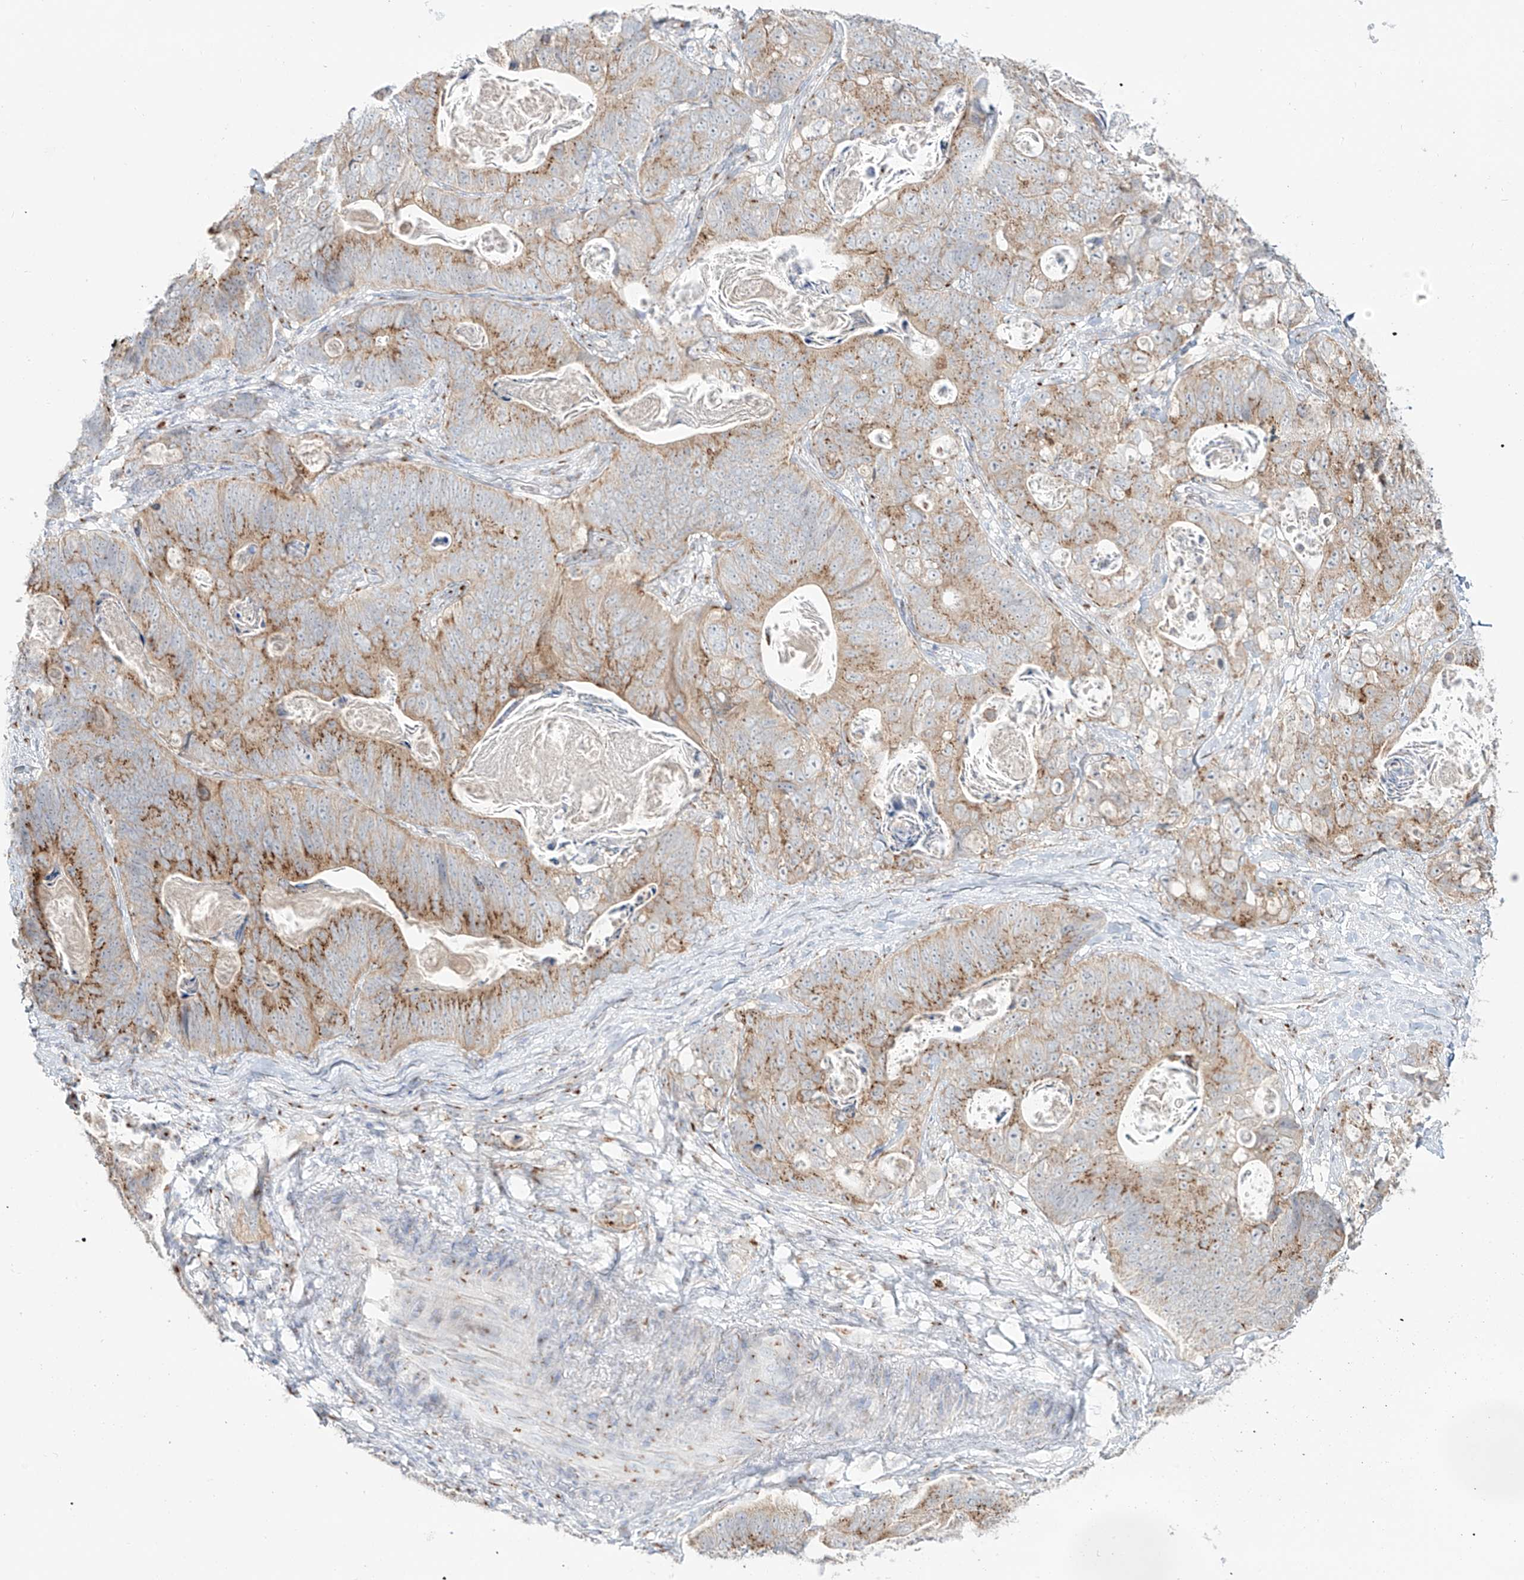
{"staining": {"intensity": "moderate", "quantity": ">75%", "location": "cytoplasmic/membranous"}, "tissue": "stomach cancer", "cell_type": "Tumor cells", "image_type": "cancer", "snomed": [{"axis": "morphology", "description": "Normal tissue, NOS"}, {"axis": "morphology", "description": "Adenocarcinoma, NOS"}, {"axis": "topography", "description": "Stomach"}], "caption": "Immunohistochemical staining of human stomach adenocarcinoma displays moderate cytoplasmic/membranous protein expression in approximately >75% of tumor cells.", "gene": "BSDC1", "patient": {"sex": "female", "age": 89}}